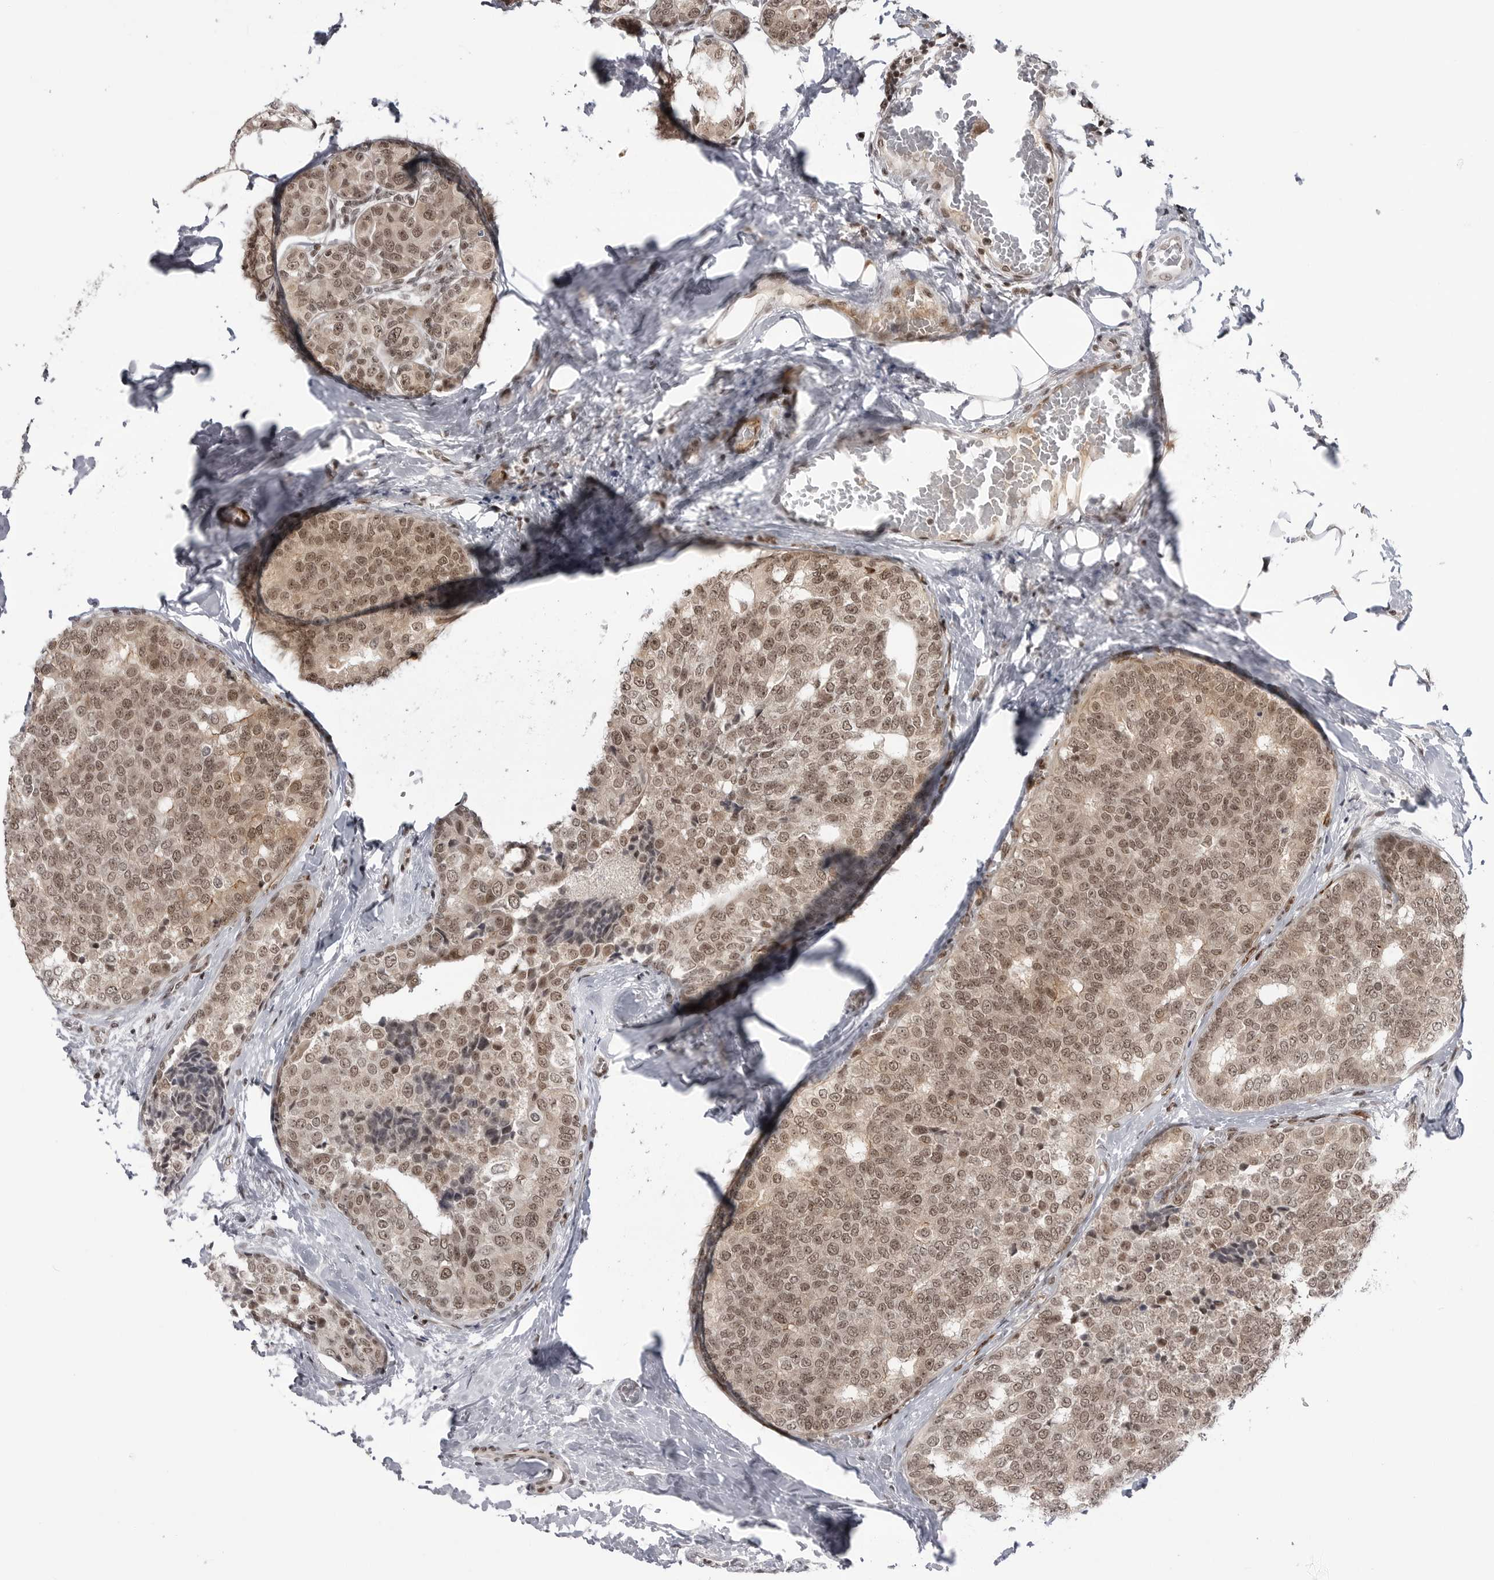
{"staining": {"intensity": "moderate", "quantity": ">75%", "location": "cytoplasmic/membranous,nuclear"}, "tissue": "breast cancer", "cell_type": "Tumor cells", "image_type": "cancer", "snomed": [{"axis": "morphology", "description": "Normal tissue, NOS"}, {"axis": "morphology", "description": "Duct carcinoma"}, {"axis": "topography", "description": "Breast"}], "caption": "Protein expression analysis of human invasive ductal carcinoma (breast) reveals moderate cytoplasmic/membranous and nuclear positivity in about >75% of tumor cells. Nuclei are stained in blue.", "gene": "TRIM66", "patient": {"sex": "female", "age": 43}}